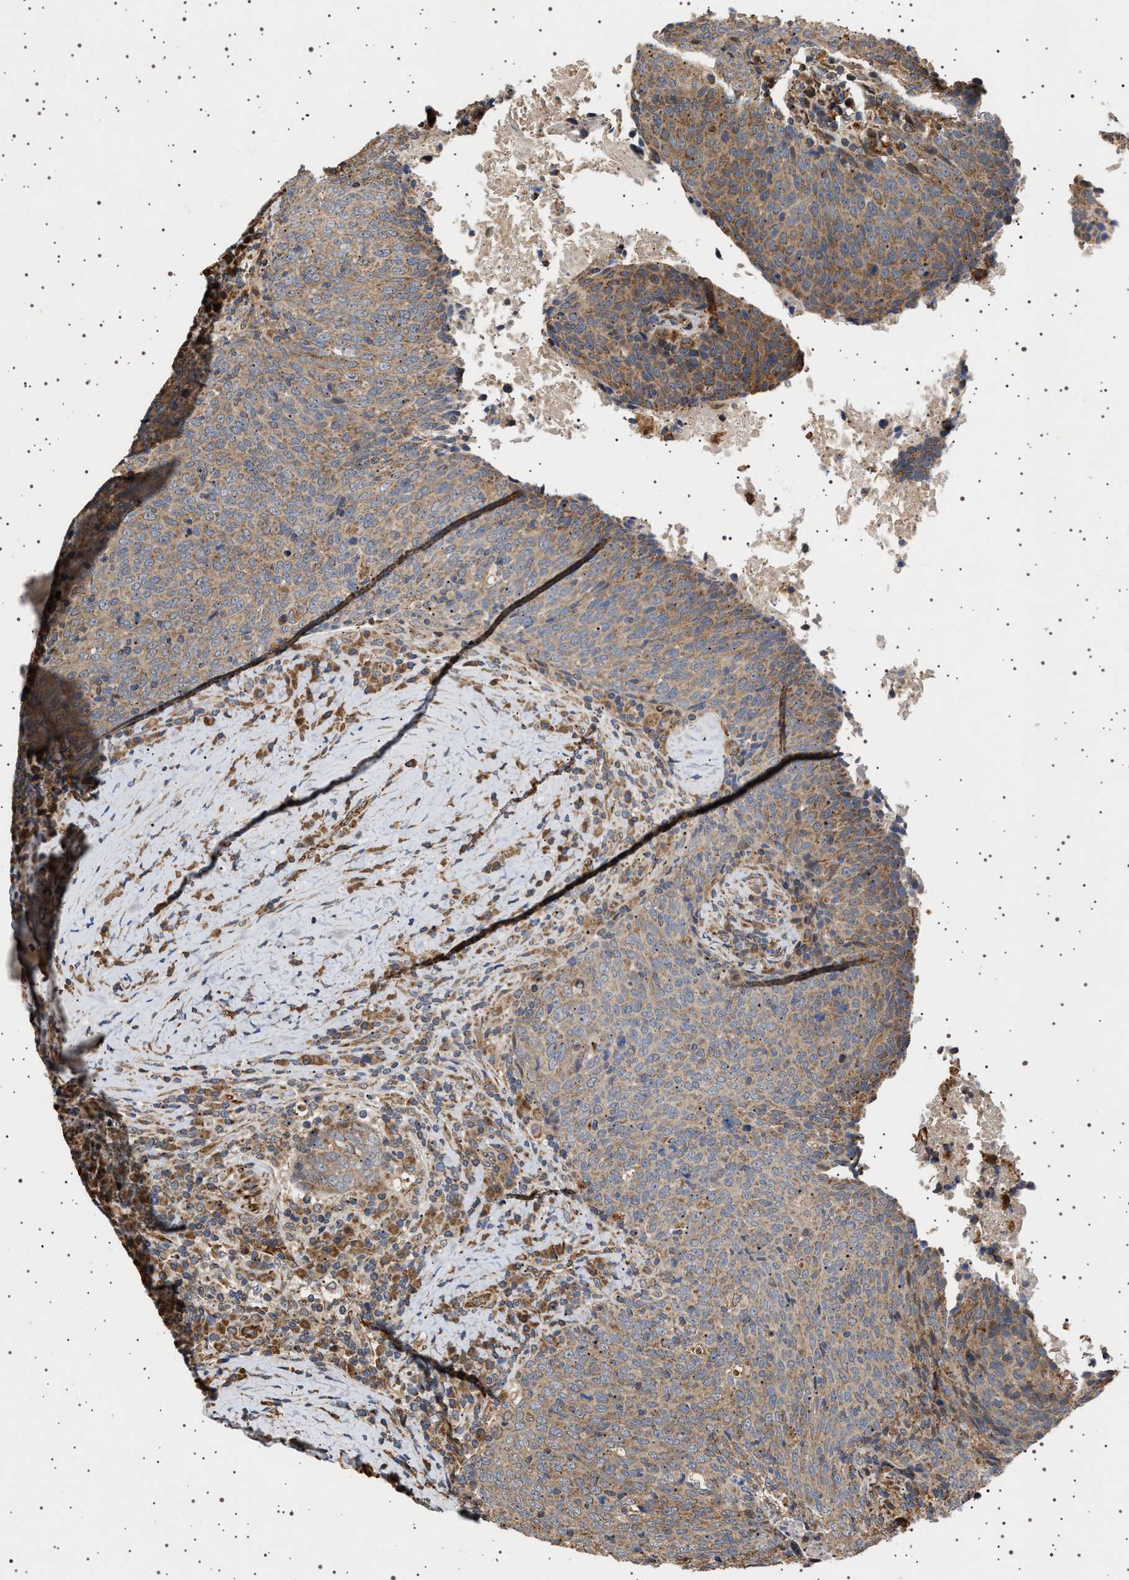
{"staining": {"intensity": "weak", "quantity": ">75%", "location": "cytoplasmic/membranous"}, "tissue": "head and neck cancer", "cell_type": "Tumor cells", "image_type": "cancer", "snomed": [{"axis": "morphology", "description": "Squamous cell carcinoma, NOS"}, {"axis": "morphology", "description": "Squamous cell carcinoma, metastatic, NOS"}, {"axis": "topography", "description": "Lymph node"}, {"axis": "topography", "description": "Head-Neck"}], "caption": "A brown stain highlights weak cytoplasmic/membranous positivity of a protein in human squamous cell carcinoma (head and neck) tumor cells.", "gene": "TRUB2", "patient": {"sex": "male", "age": 62}}